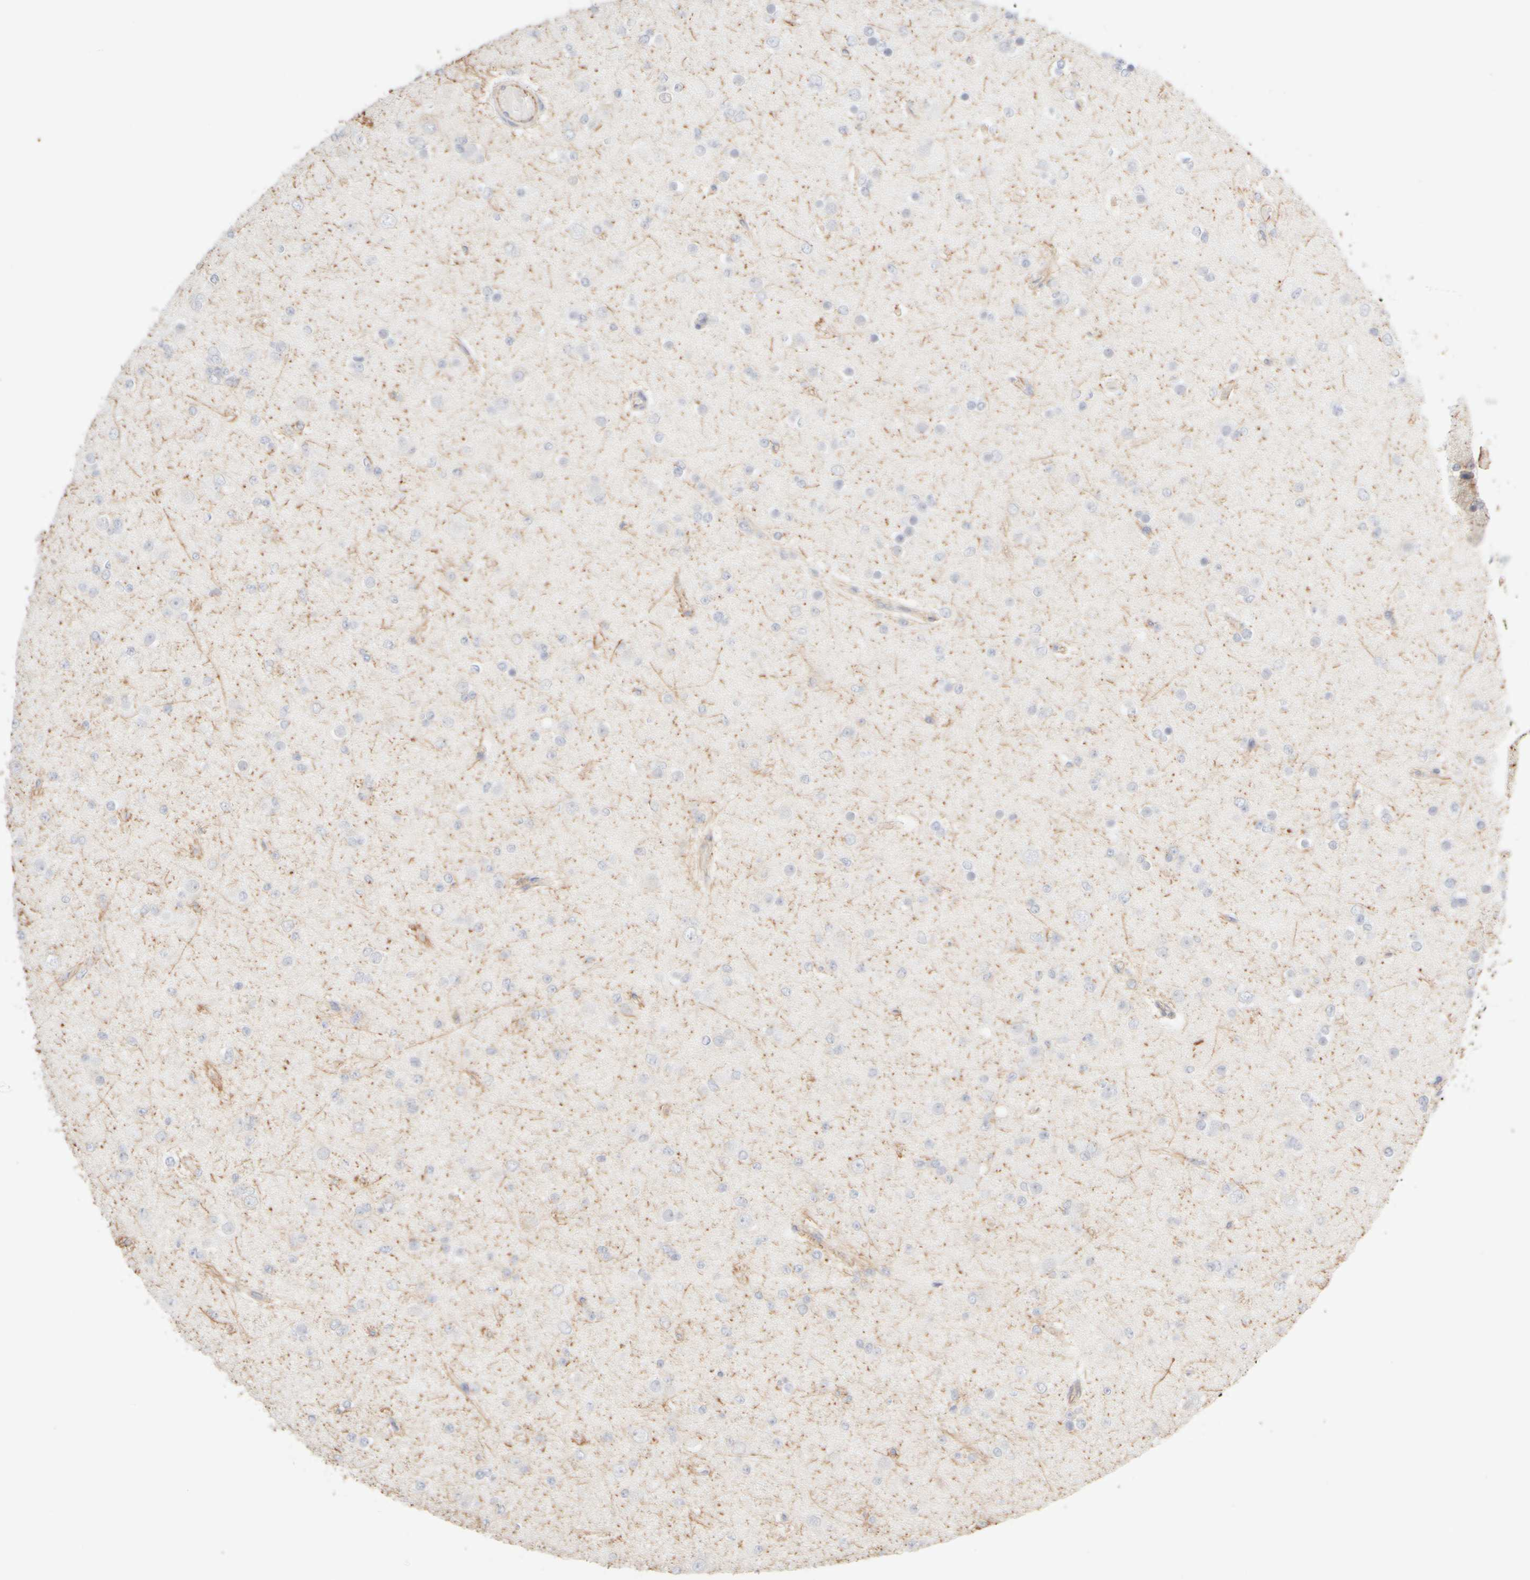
{"staining": {"intensity": "negative", "quantity": "none", "location": "none"}, "tissue": "glioma", "cell_type": "Tumor cells", "image_type": "cancer", "snomed": [{"axis": "morphology", "description": "Glioma, malignant, Low grade"}, {"axis": "topography", "description": "Brain"}], "caption": "A high-resolution image shows IHC staining of malignant low-grade glioma, which displays no significant staining in tumor cells. (Immunohistochemistry (ihc), brightfield microscopy, high magnification).", "gene": "KRT15", "patient": {"sex": "female", "age": 22}}